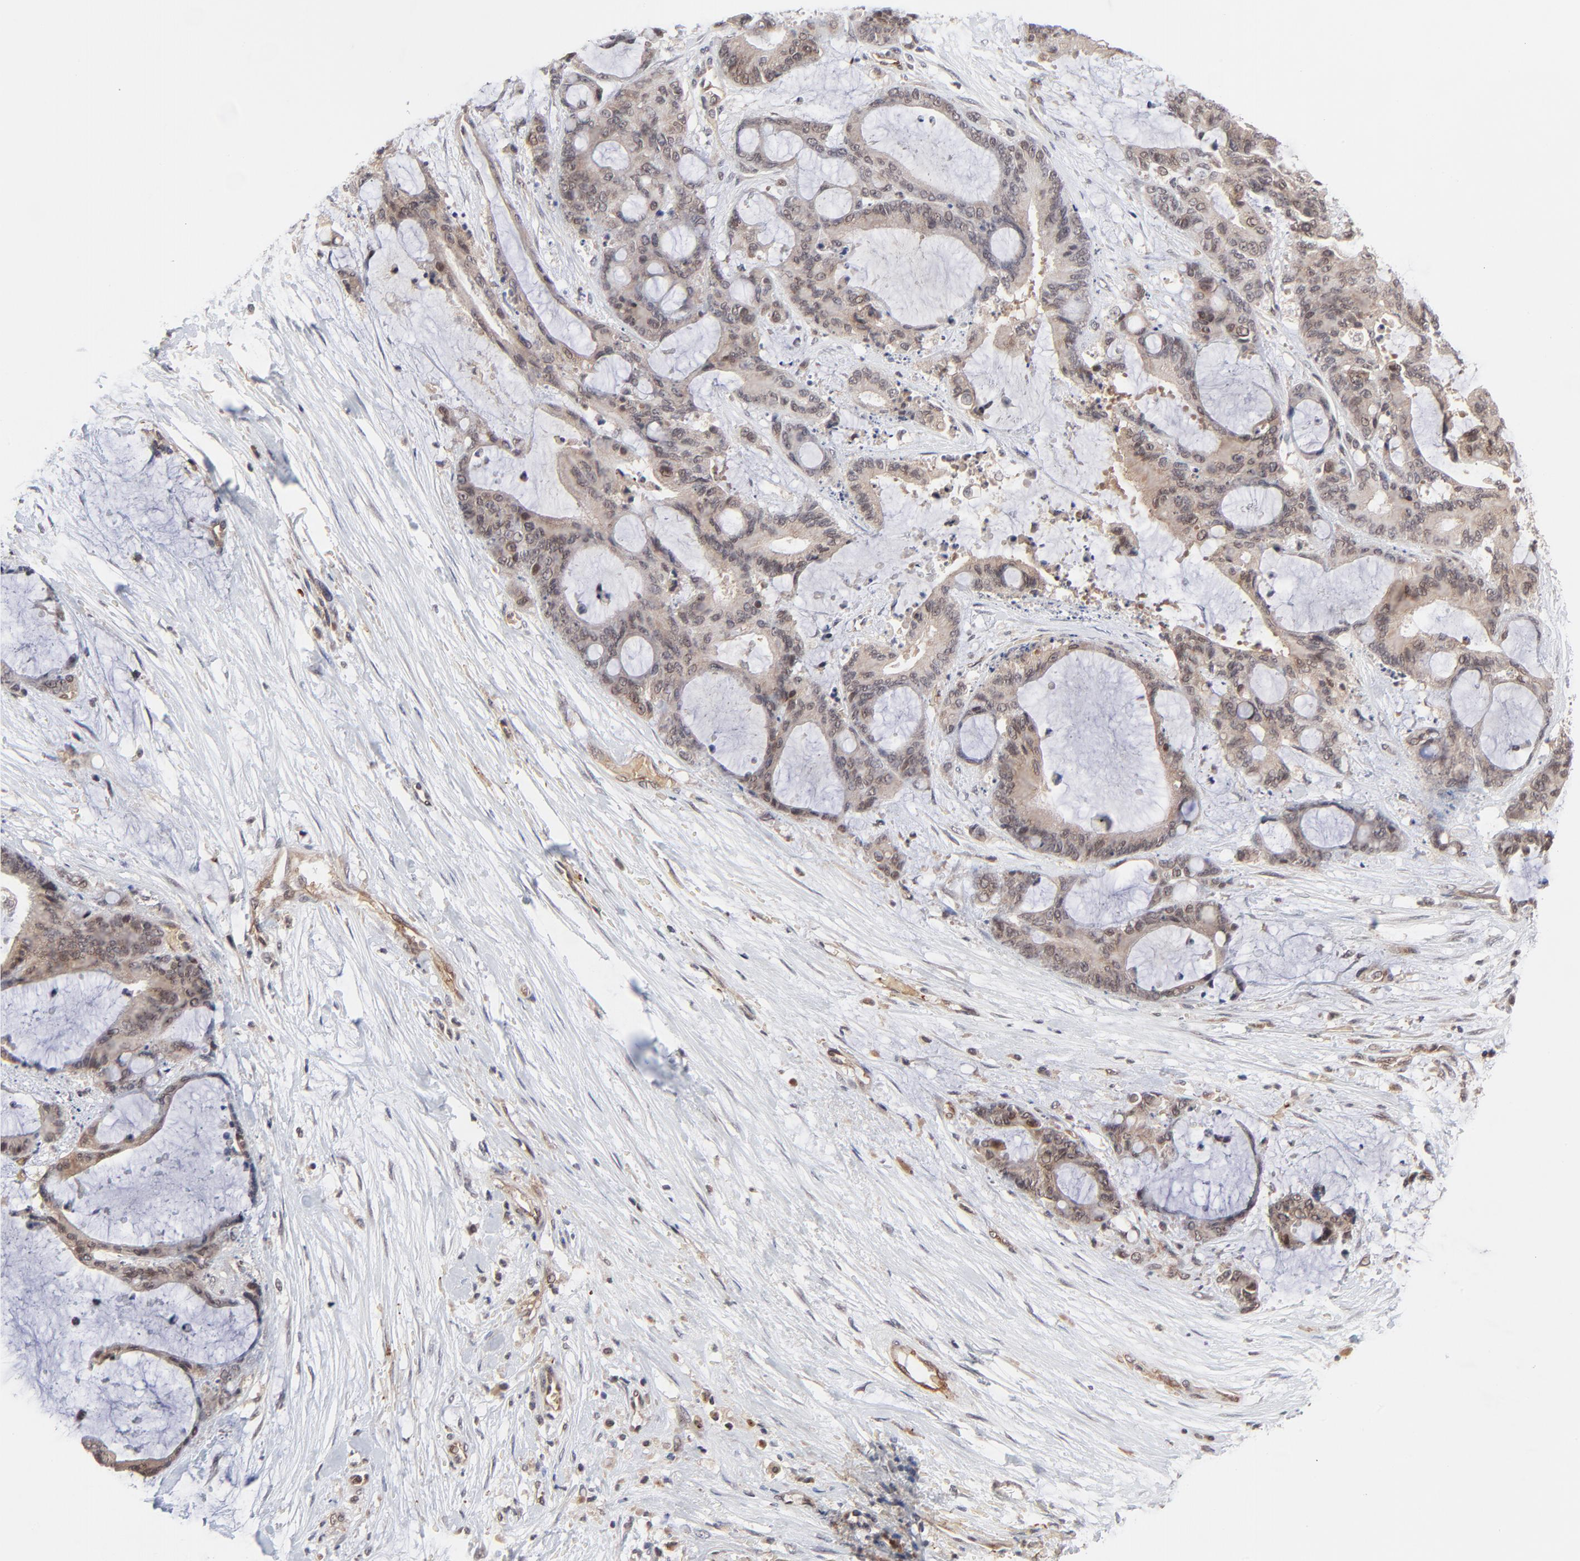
{"staining": {"intensity": "moderate", "quantity": ">75%", "location": "cytoplasmic/membranous,nuclear"}, "tissue": "liver cancer", "cell_type": "Tumor cells", "image_type": "cancer", "snomed": [{"axis": "morphology", "description": "Cholangiocarcinoma"}, {"axis": "topography", "description": "Liver"}], "caption": "Immunohistochemistry (IHC) of human liver cancer (cholangiocarcinoma) demonstrates medium levels of moderate cytoplasmic/membranous and nuclear expression in about >75% of tumor cells.", "gene": "CASP10", "patient": {"sex": "female", "age": 73}}